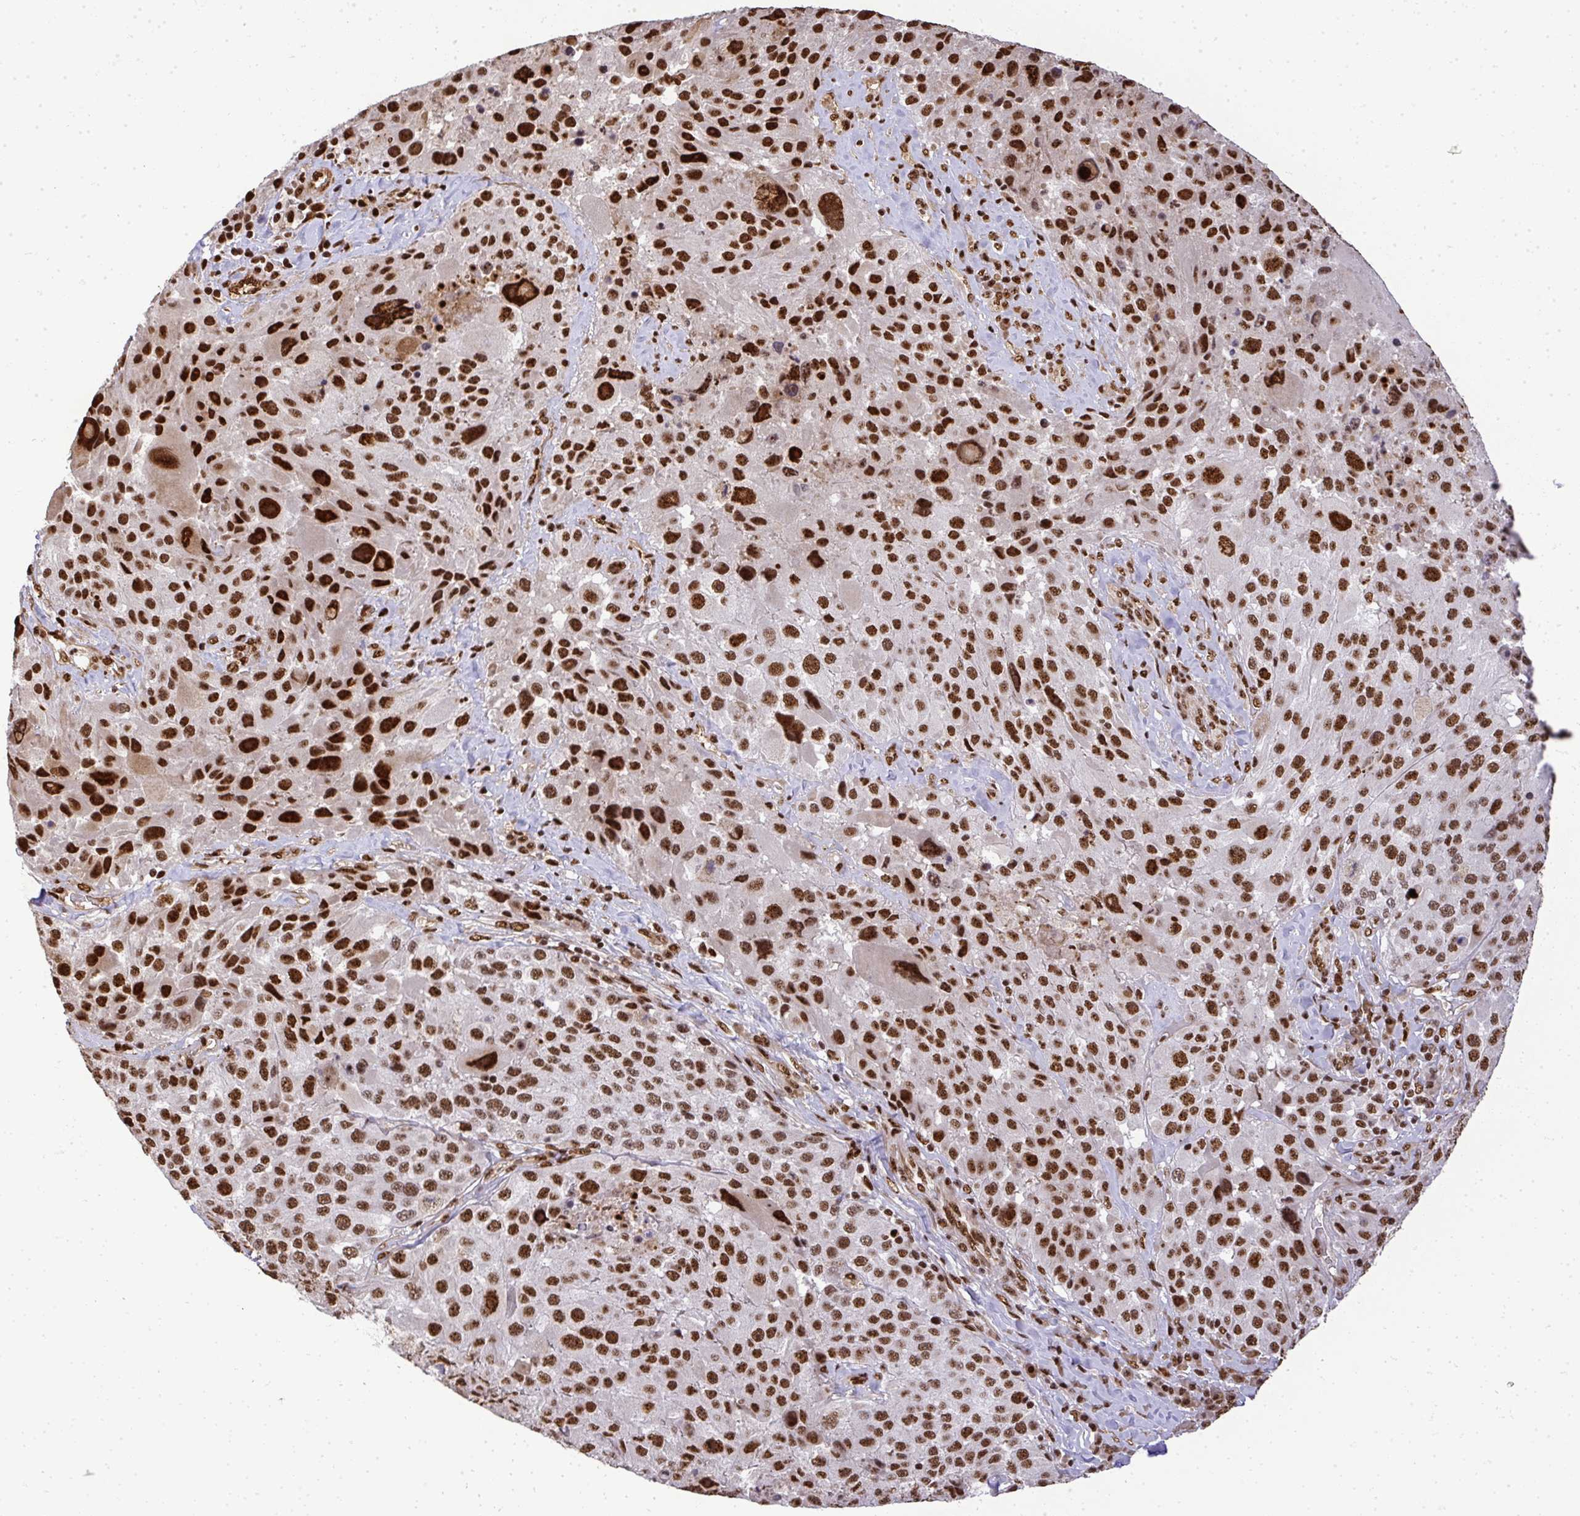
{"staining": {"intensity": "strong", "quantity": ">75%", "location": "nuclear"}, "tissue": "melanoma", "cell_type": "Tumor cells", "image_type": "cancer", "snomed": [{"axis": "morphology", "description": "Malignant melanoma, Metastatic site"}, {"axis": "topography", "description": "Lymph node"}], "caption": "Malignant melanoma (metastatic site) tissue shows strong nuclear expression in about >75% of tumor cells, visualized by immunohistochemistry.", "gene": "U2AF1", "patient": {"sex": "male", "age": 62}}